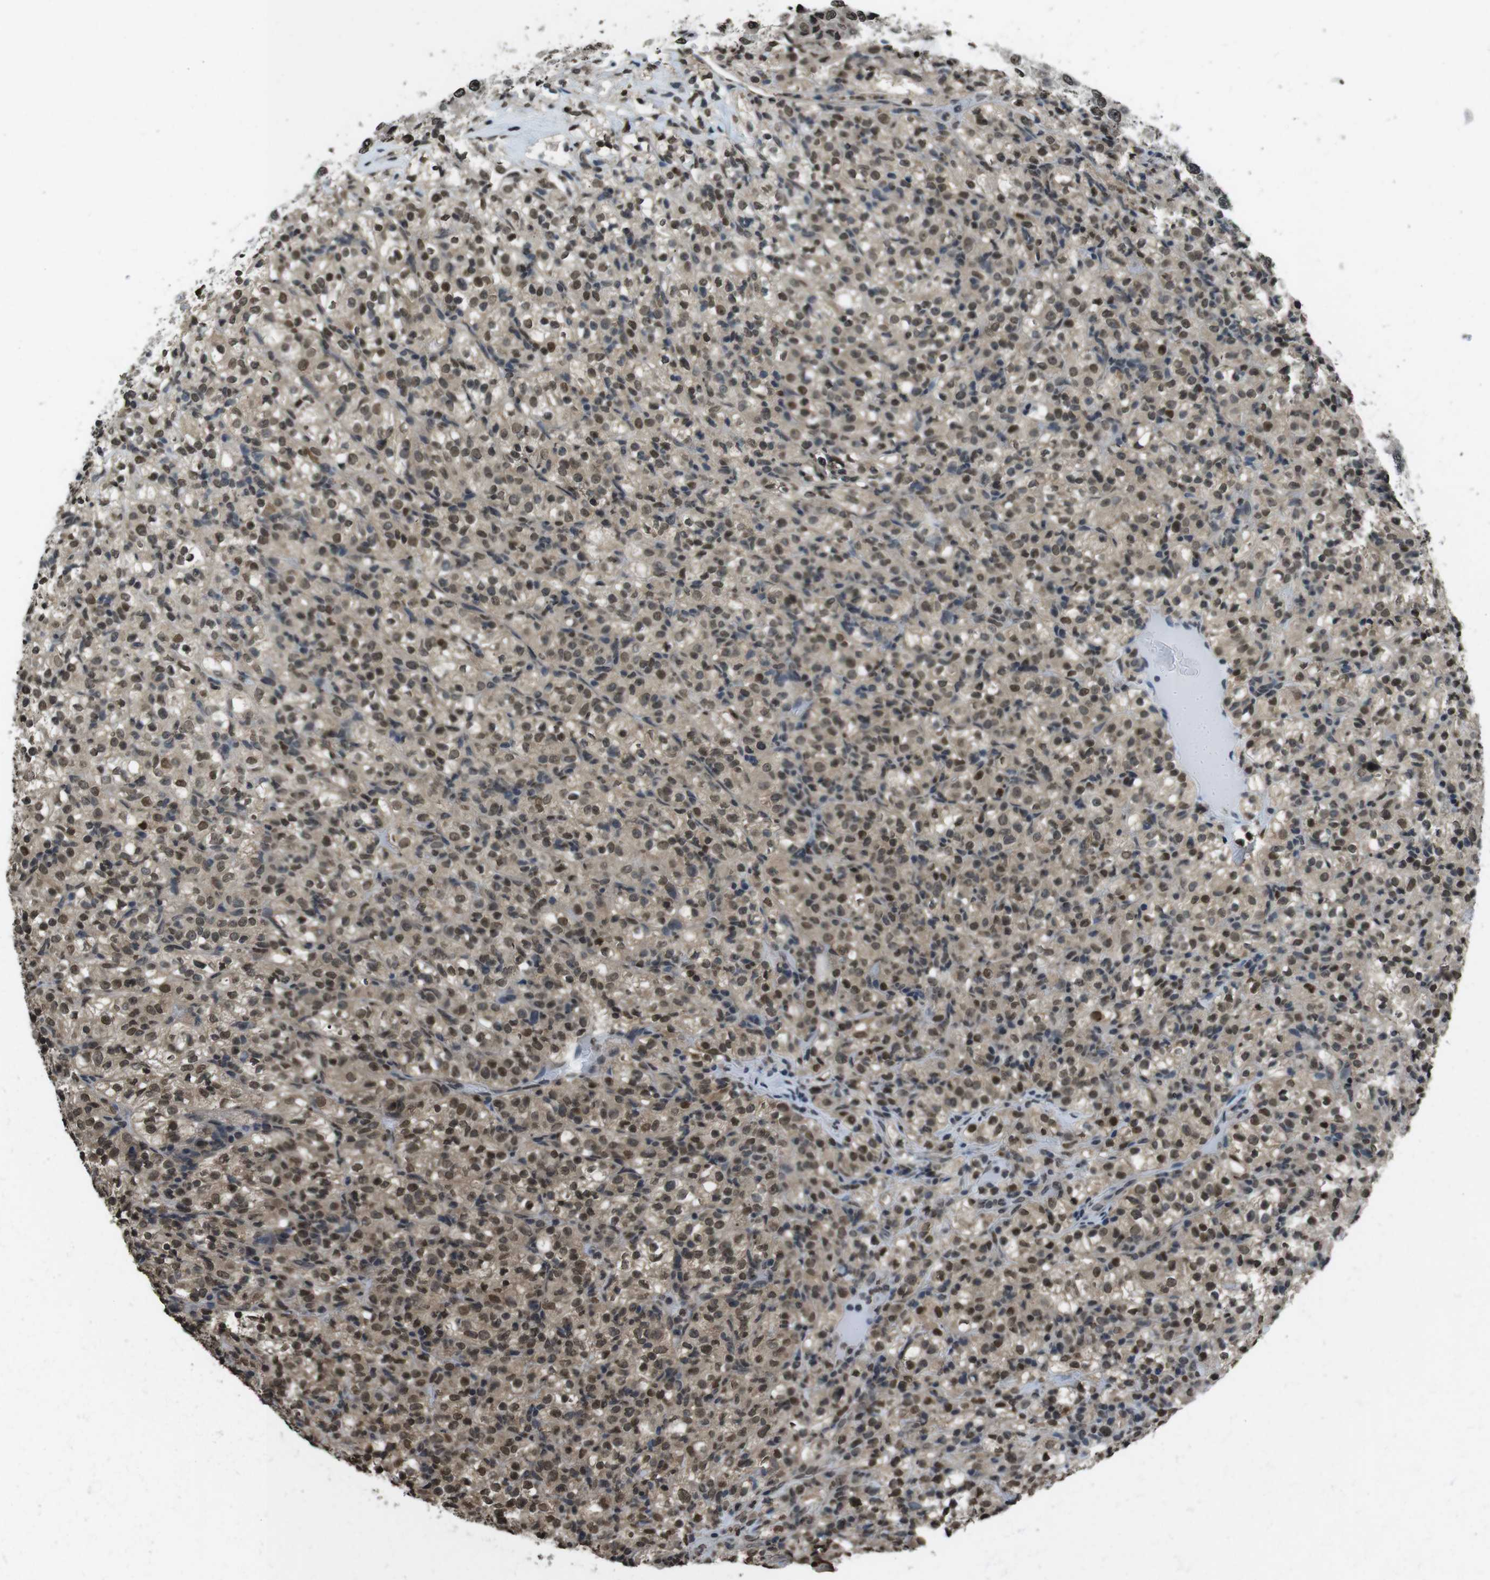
{"staining": {"intensity": "moderate", "quantity": ">75%", "location": "nuclear"}, "tissue": "renal cancer", "cell_type": "Tumor cells", "image_type": "cancer", "snomed": [{"axis": "morphology", "description": "Normal tissue, NOS"}, {"axis": "morphology", "description": "Adenocarcinoma, NOS"}, {"axis": "topography", "description": "Kidney"}], "caption": "This is a histology image of IHC staining of renal adenocarcinoma, which shows moderate positivity in the nuclear of tumor cells.", "gene": "MAF", "patient": {"sex": "female", "age": 72}}